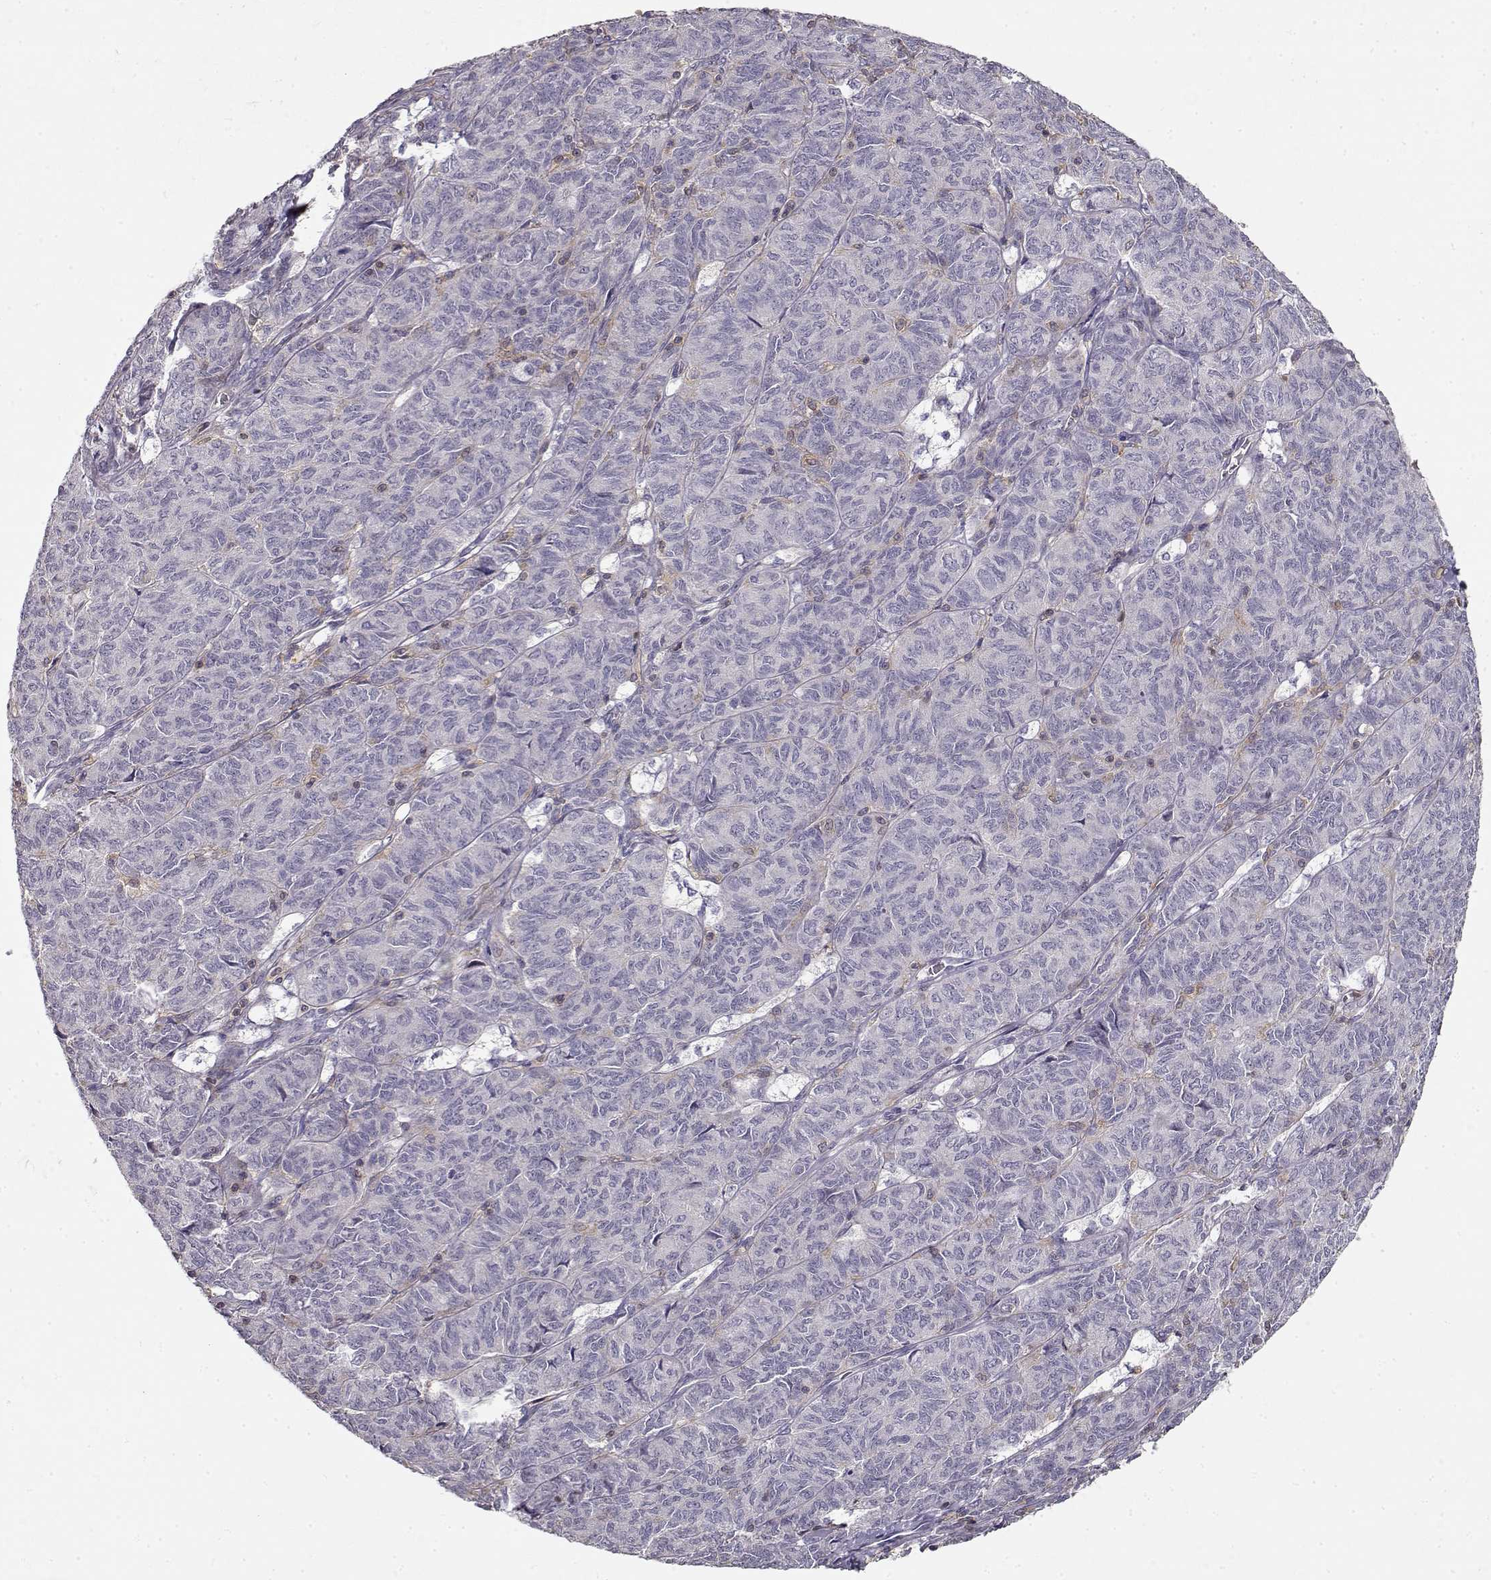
{"staining": {"intensity": "negative", "quantity": "none", "location": "none"}, "tissue": "ovarian cancer", "cell_type": "Tumor cells", "image_type": "cancer", "snomed": [{"axis": "morphology", "description": "Carcinoma, endometroid"}, {"axis": "topography", "description": "Ovary"}], "caption": "An IHC photomicrograph of ovarian cancer (endometroid carcinoma) is shown. There is no staining in tumor cells of ovarian cancer (endometroid carcinoma).", "gene": "VAV1", "patient": {"sex": "female", "age": 80}}